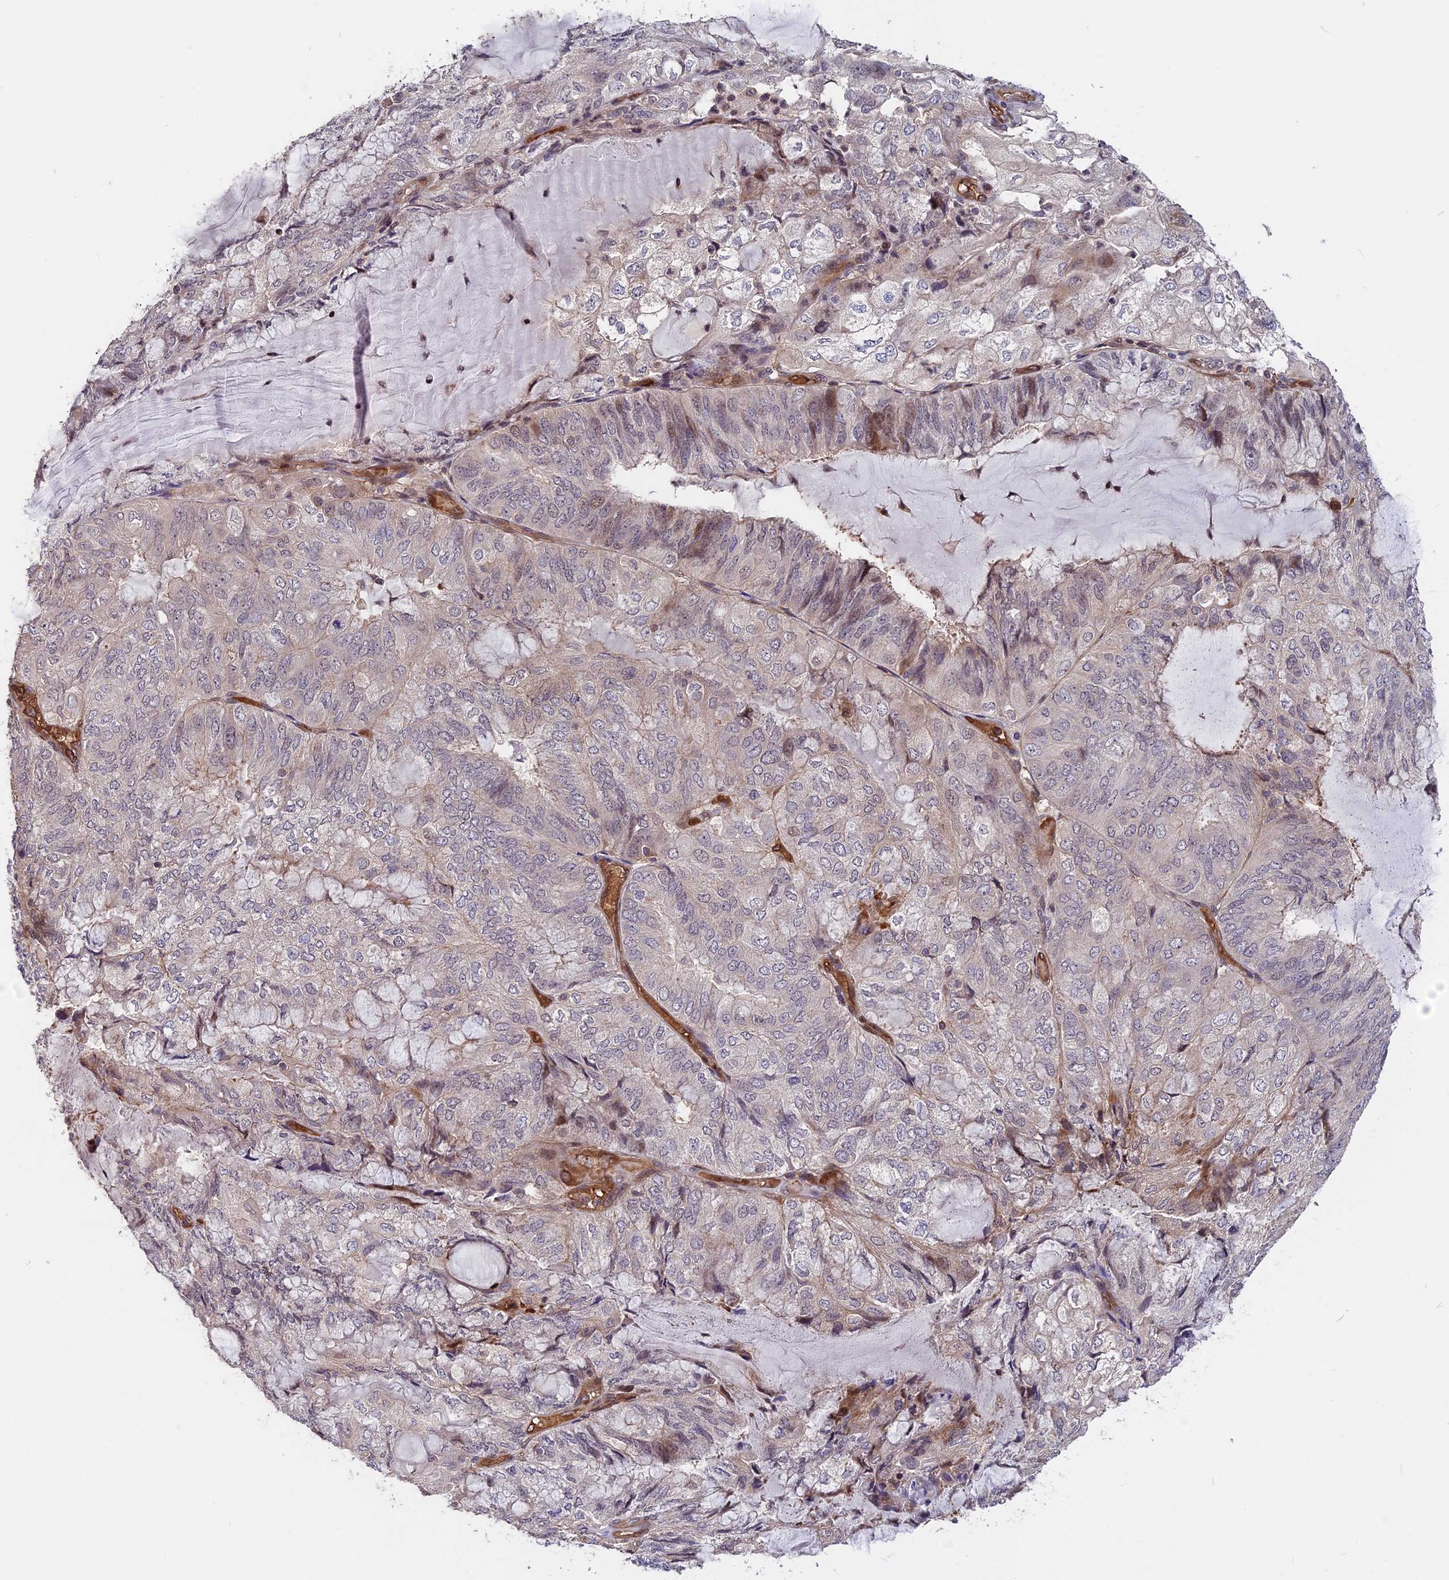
{"staining": {"intensity": "weak", "quantity": "<25%", "location": "cytoplasmic/membranous"}, "tissue": "endometrial cancer", "cell_type": "Tumor cells", "image_type": "cancer", "snomed": [{"axis": "morphology", "description": "Adenocarcinoma, NOS"}, {"axis": "topography", "description": "Endometrium"}], "caption": "There is no significant staining in tumor cells of adenocarcinoma (endometrial).", "gene": "ZC3H10", "patient": {"sex": "female", "age": 81}}